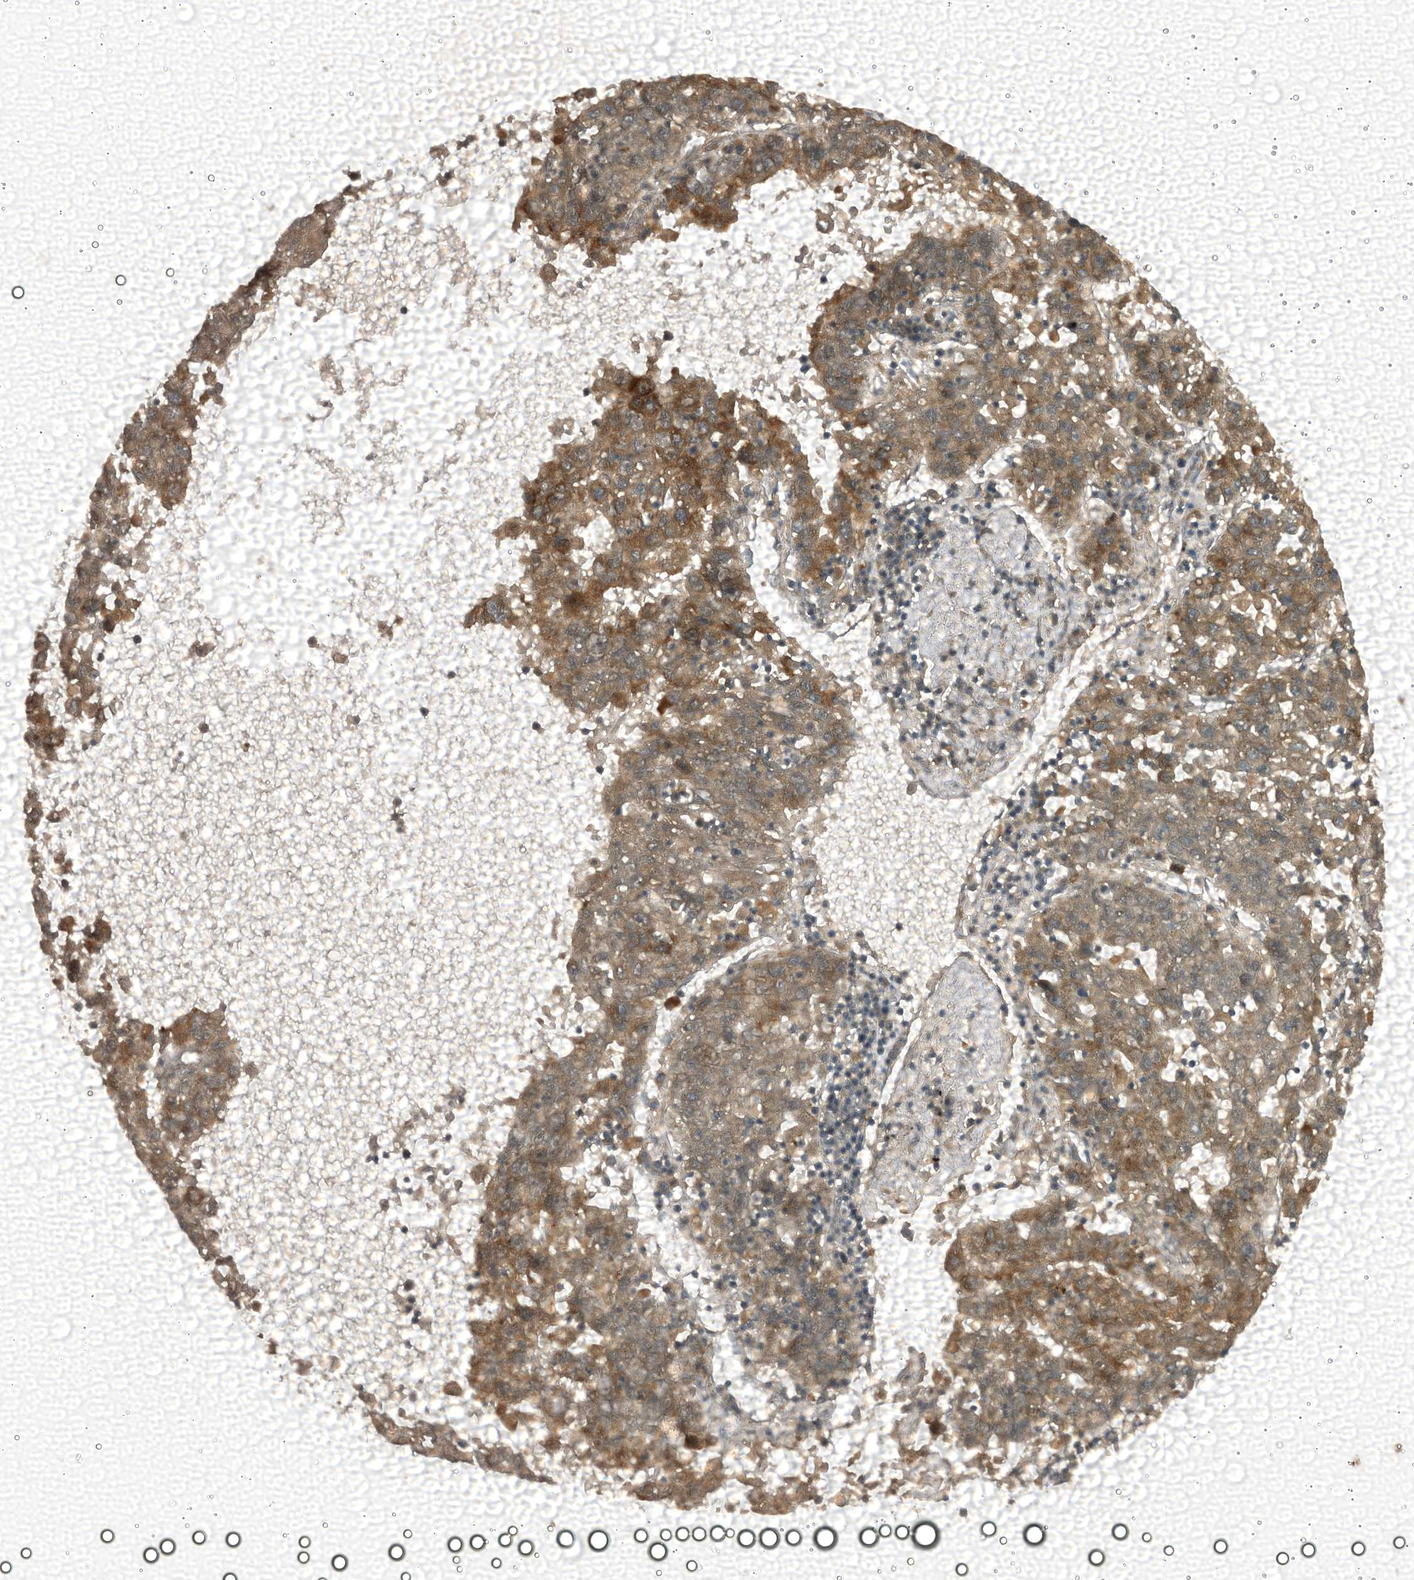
{"staining": {"intensity": "moderate", "quantity": ">75%", "location": "cytoplasmic/membranous"}, "tissue": "liver cancer", "cell_type": "Tumor cells", "image_type": "cancer", "snomed": [{"axis": "morphology", "description": "Carcinoma, Hepatocellular, NOS"}, {"axis": "topography", "description": "Liver"}], "caption": "Protein staining by immunohistochemistry (IHC) displays moderate cytoplasmic/membranous expression in approximately >75% of tumor cells in liver cancer. (DAB (3,3'-diaminobenzidine) IHC, brown staining for protein, blue staining for nuclei).", "gene": "TRAPPC4", "patient": {"sex": "male", "age": 49}}